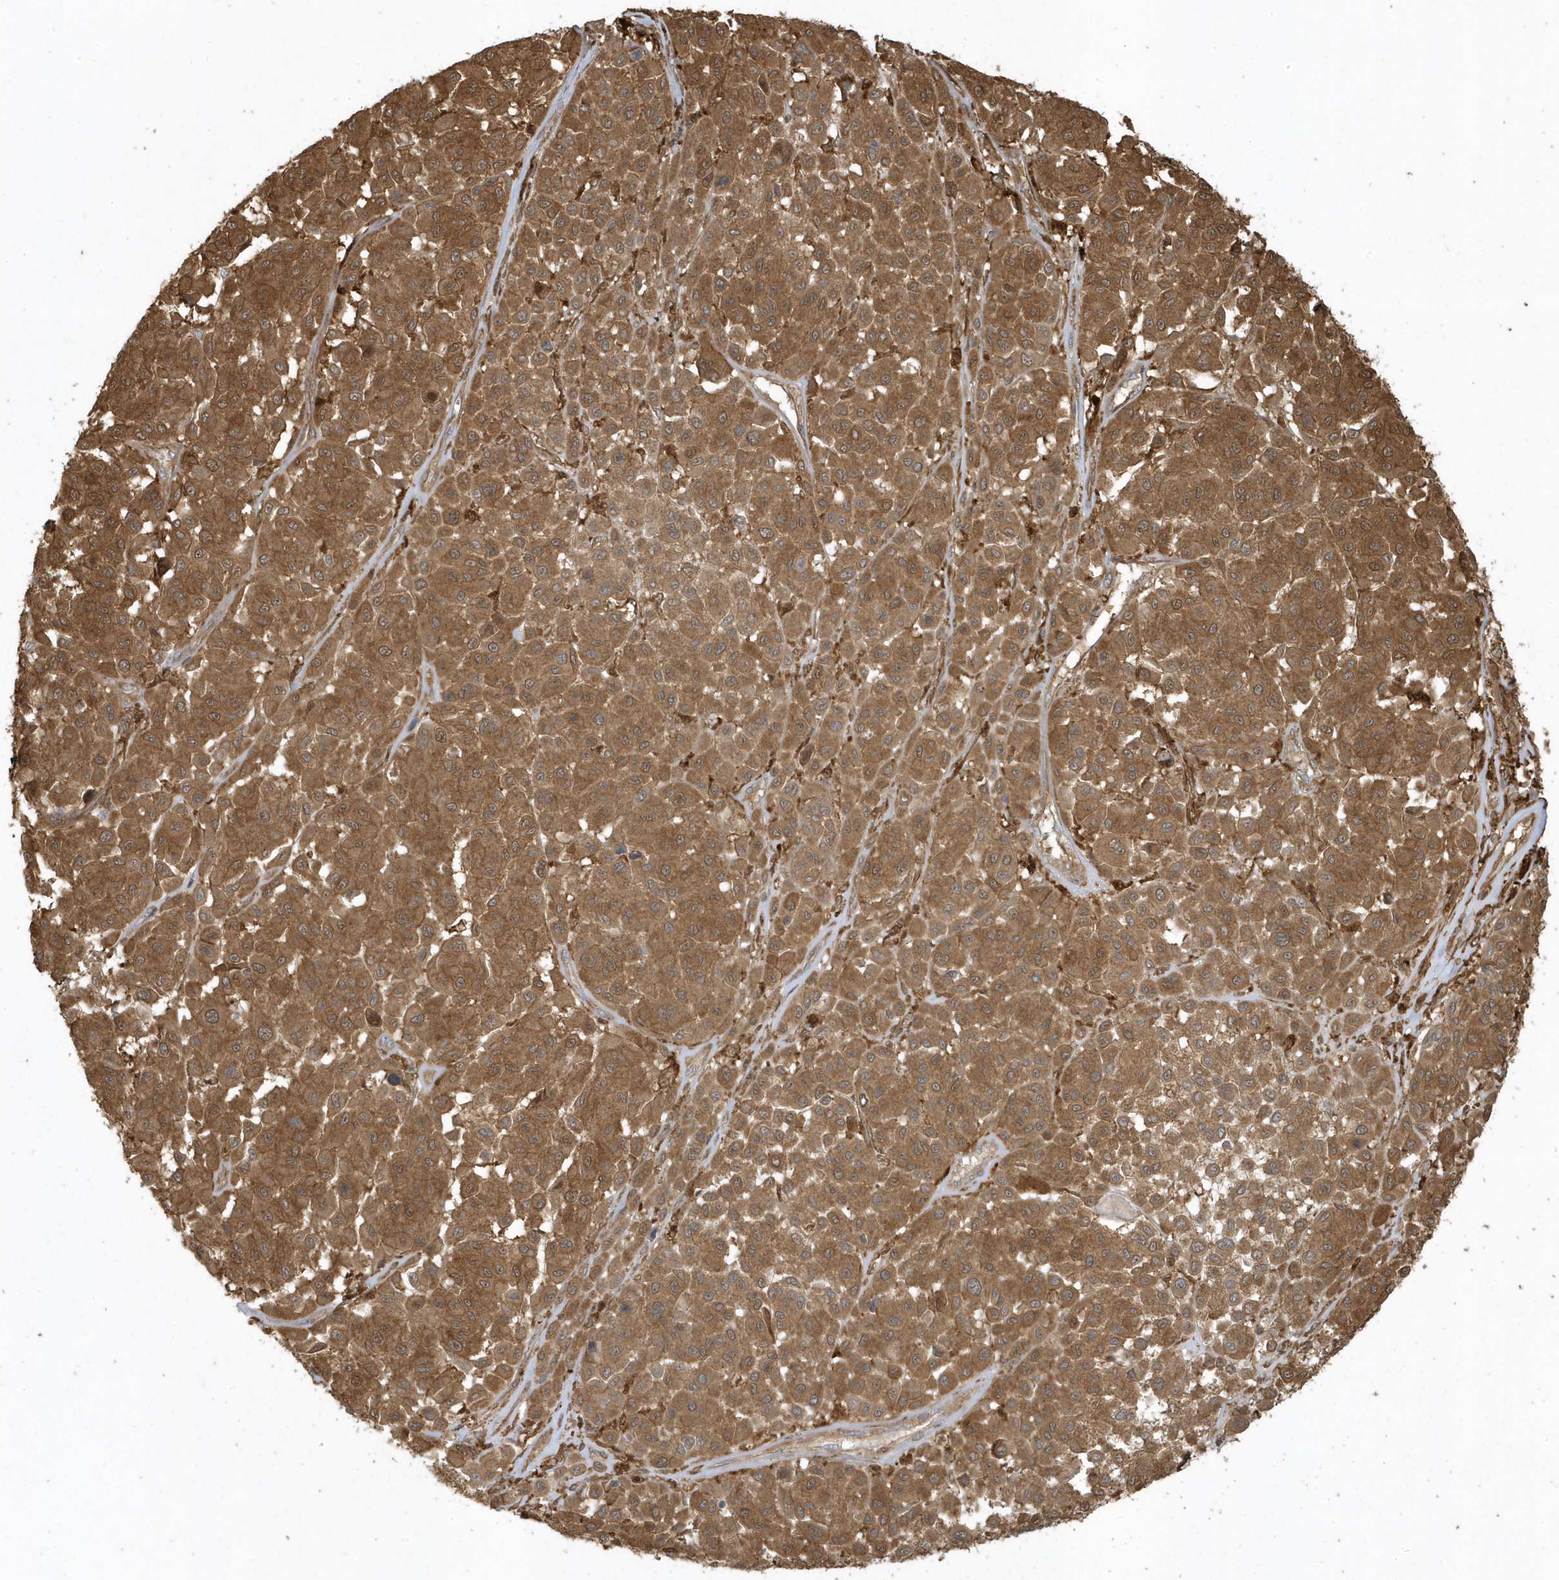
{"staining": {"intensity": "strong", "quantity": ">75%", "location": "cytoplasmic/membranous"}, "tissue": "melanoma", "cell_type": "Tumor cells", "image_type": "cancer", "snomed": [{"axis": "morphology", "description": "Malignant melanoma, Metastatic site"}, {"axis": "topography", "description": "Soft tissue"}], "caption": "Tumor cells show high levels of strong cytoplasmic/membranous positivity in about >75% of cells in melanoma.", "gene": "HNMT", "patient": {"sex": "male", "age": 41}}